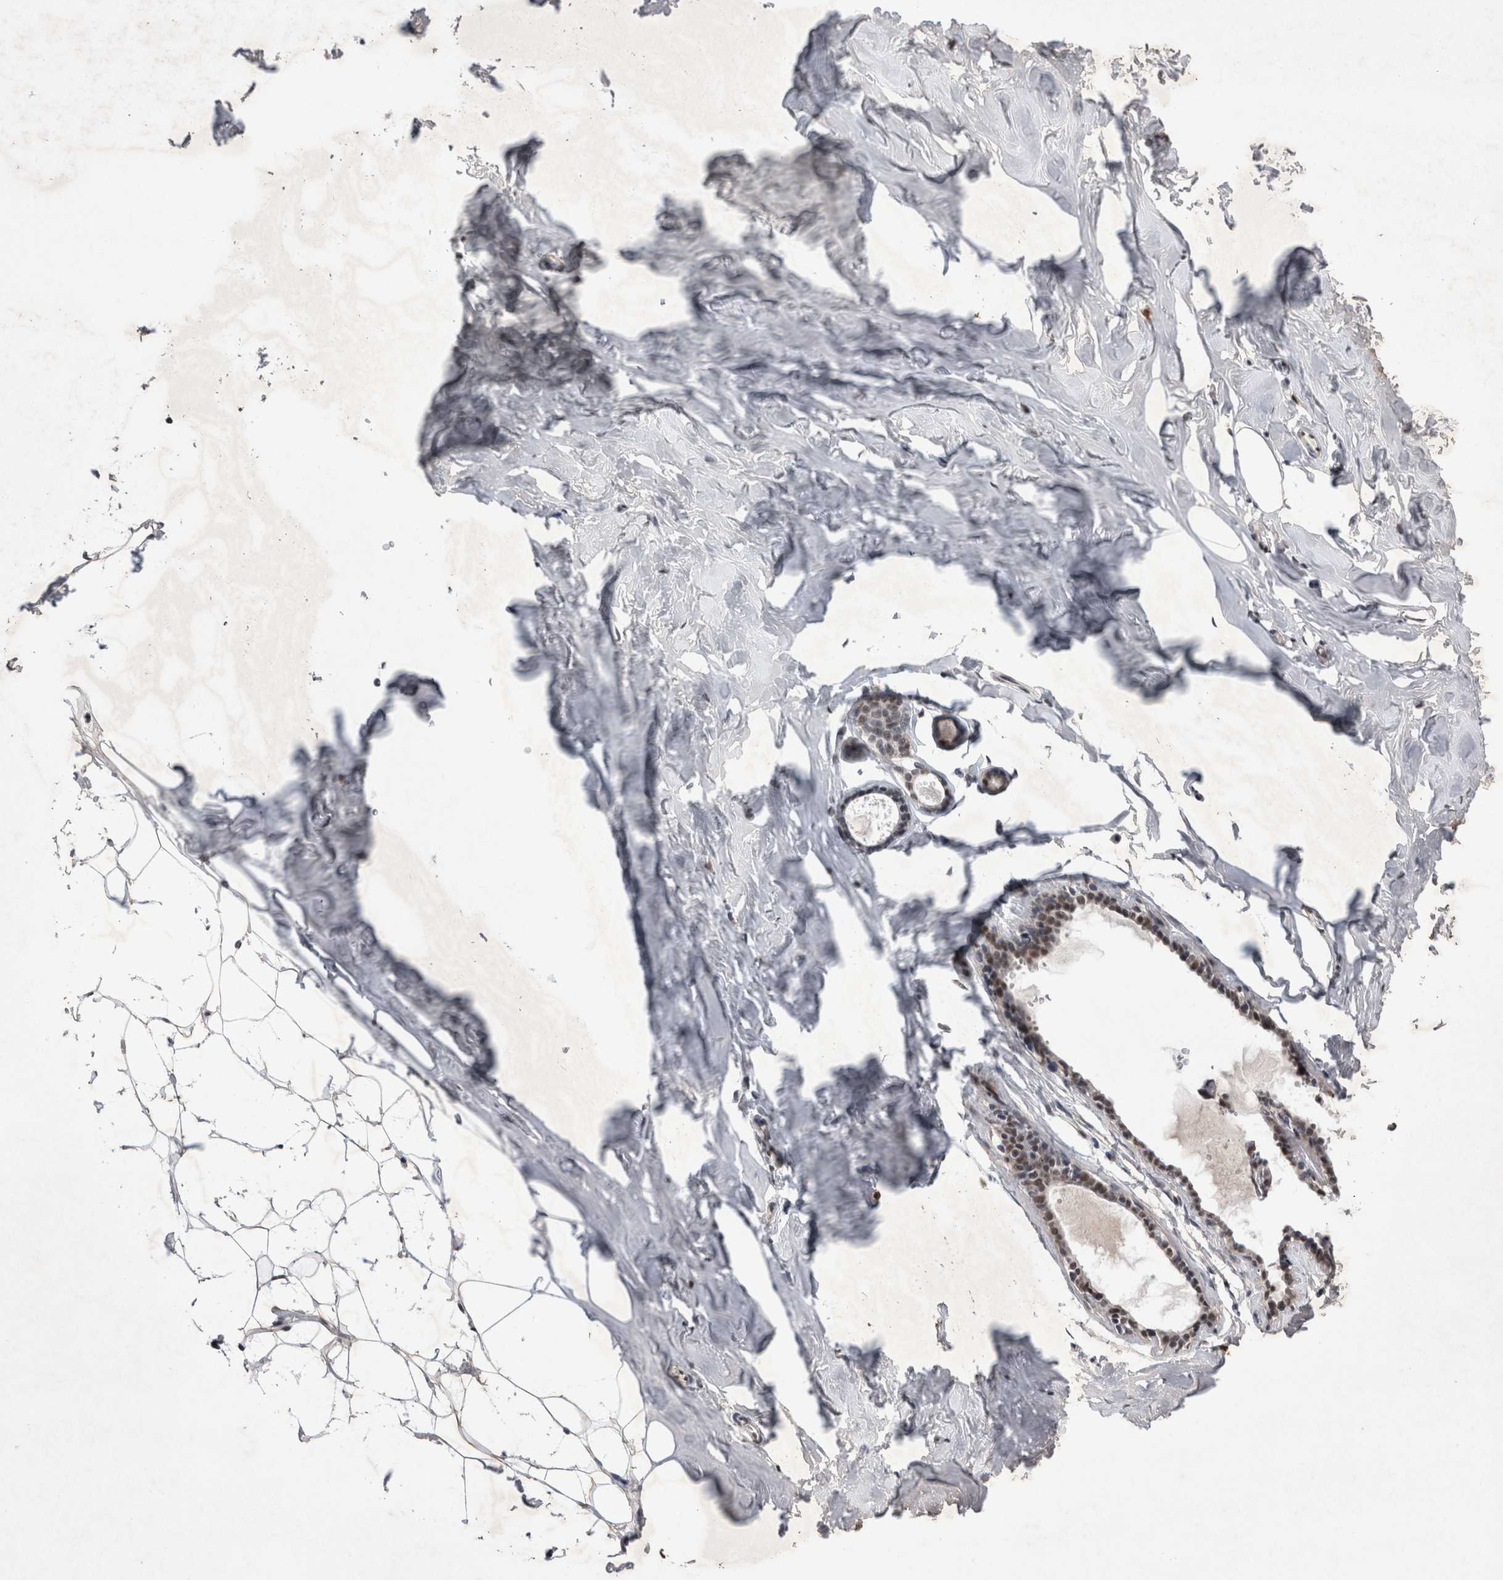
{"staining": {"intensity": "weak", "quantity": ">75%", "location": "nuclear"}, "tissue": "adipose tissue", "cell_type": "Adipocytes", "image_type": "normal", "snomed": [{"axis": "morphology", "description": "Normal tissue, NOS"}, {"axis": "morphology", "description": "Fibrosis, NOS"}, {"axis": "topography", "description": "Breast"}, {"axis": "topography", "description": "Adipose tissue"}], "caption": "Immunohistochemistry of normal human adipose tissue displays low levels of weak nuclear positivity in about >75% of adipocytes.", "gene": "RBM6", "patient": {"sex": "female", "age": 39}}